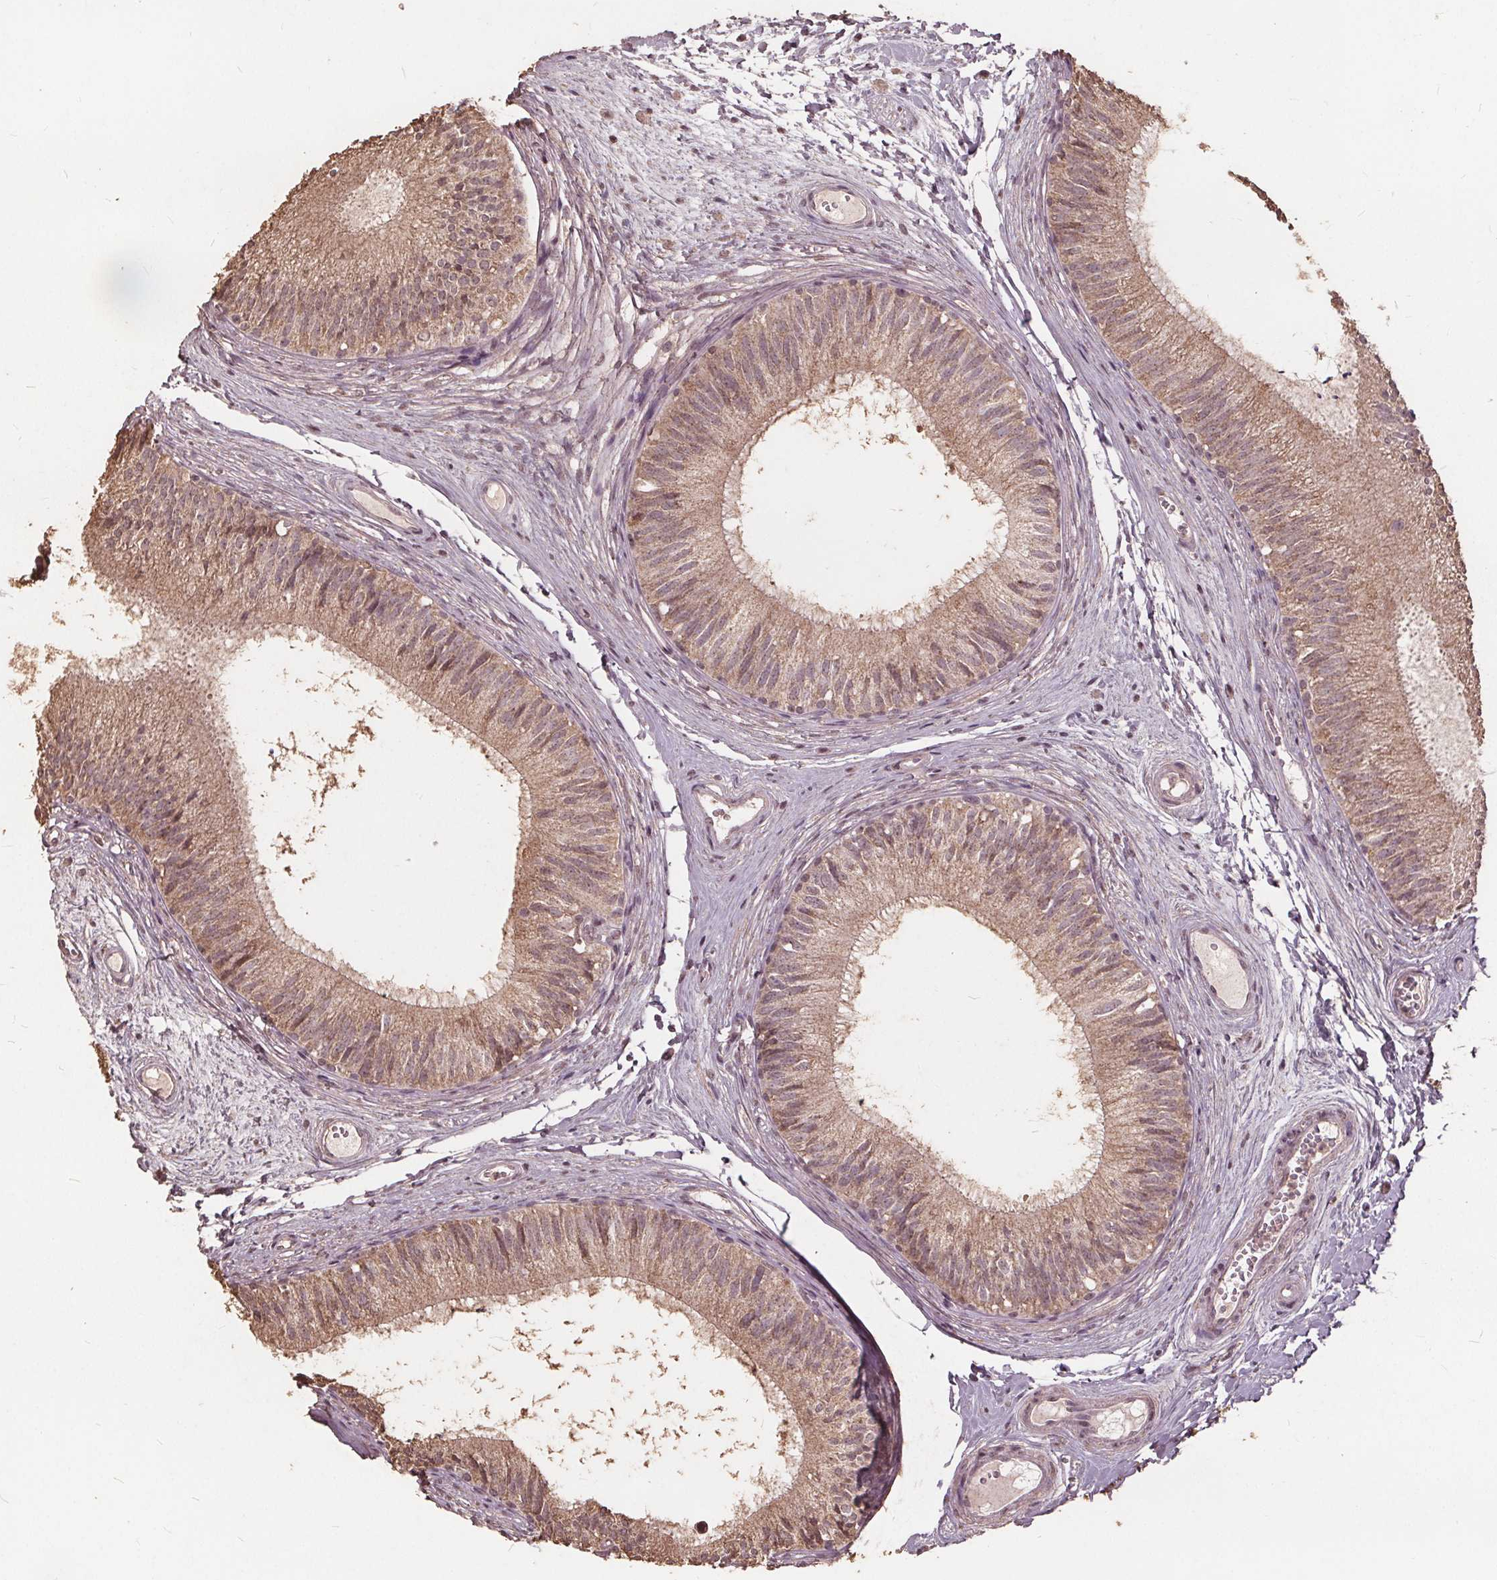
{"staining": {"intensity": "weak", "quantity": ">75%", "location": "cytoplasmic/membranous,nuclear"}, "tissue": "epididymis", "cell_type": "Glandular cells", "image_type": "normal", "snomed": [{"axis": "morphology", "description": "Normal tissue, NOS"}, {"axis": "topography", "description": "Epididymis"}], "caption": "Immunohistochemistry (IHC) of unremarkable human epididymis shows low levels of weak cytoplasmic/membranous,nuclear expression in approximately >75% of glandular cells. Using DAB (3,3'-diaminobenzidine) (brown) and hematoxylin (blue) stains, captured at high magnification using brightfield microscopy.", "gene": "DSG3", "patient": {"sex": "male", "age": 29}}